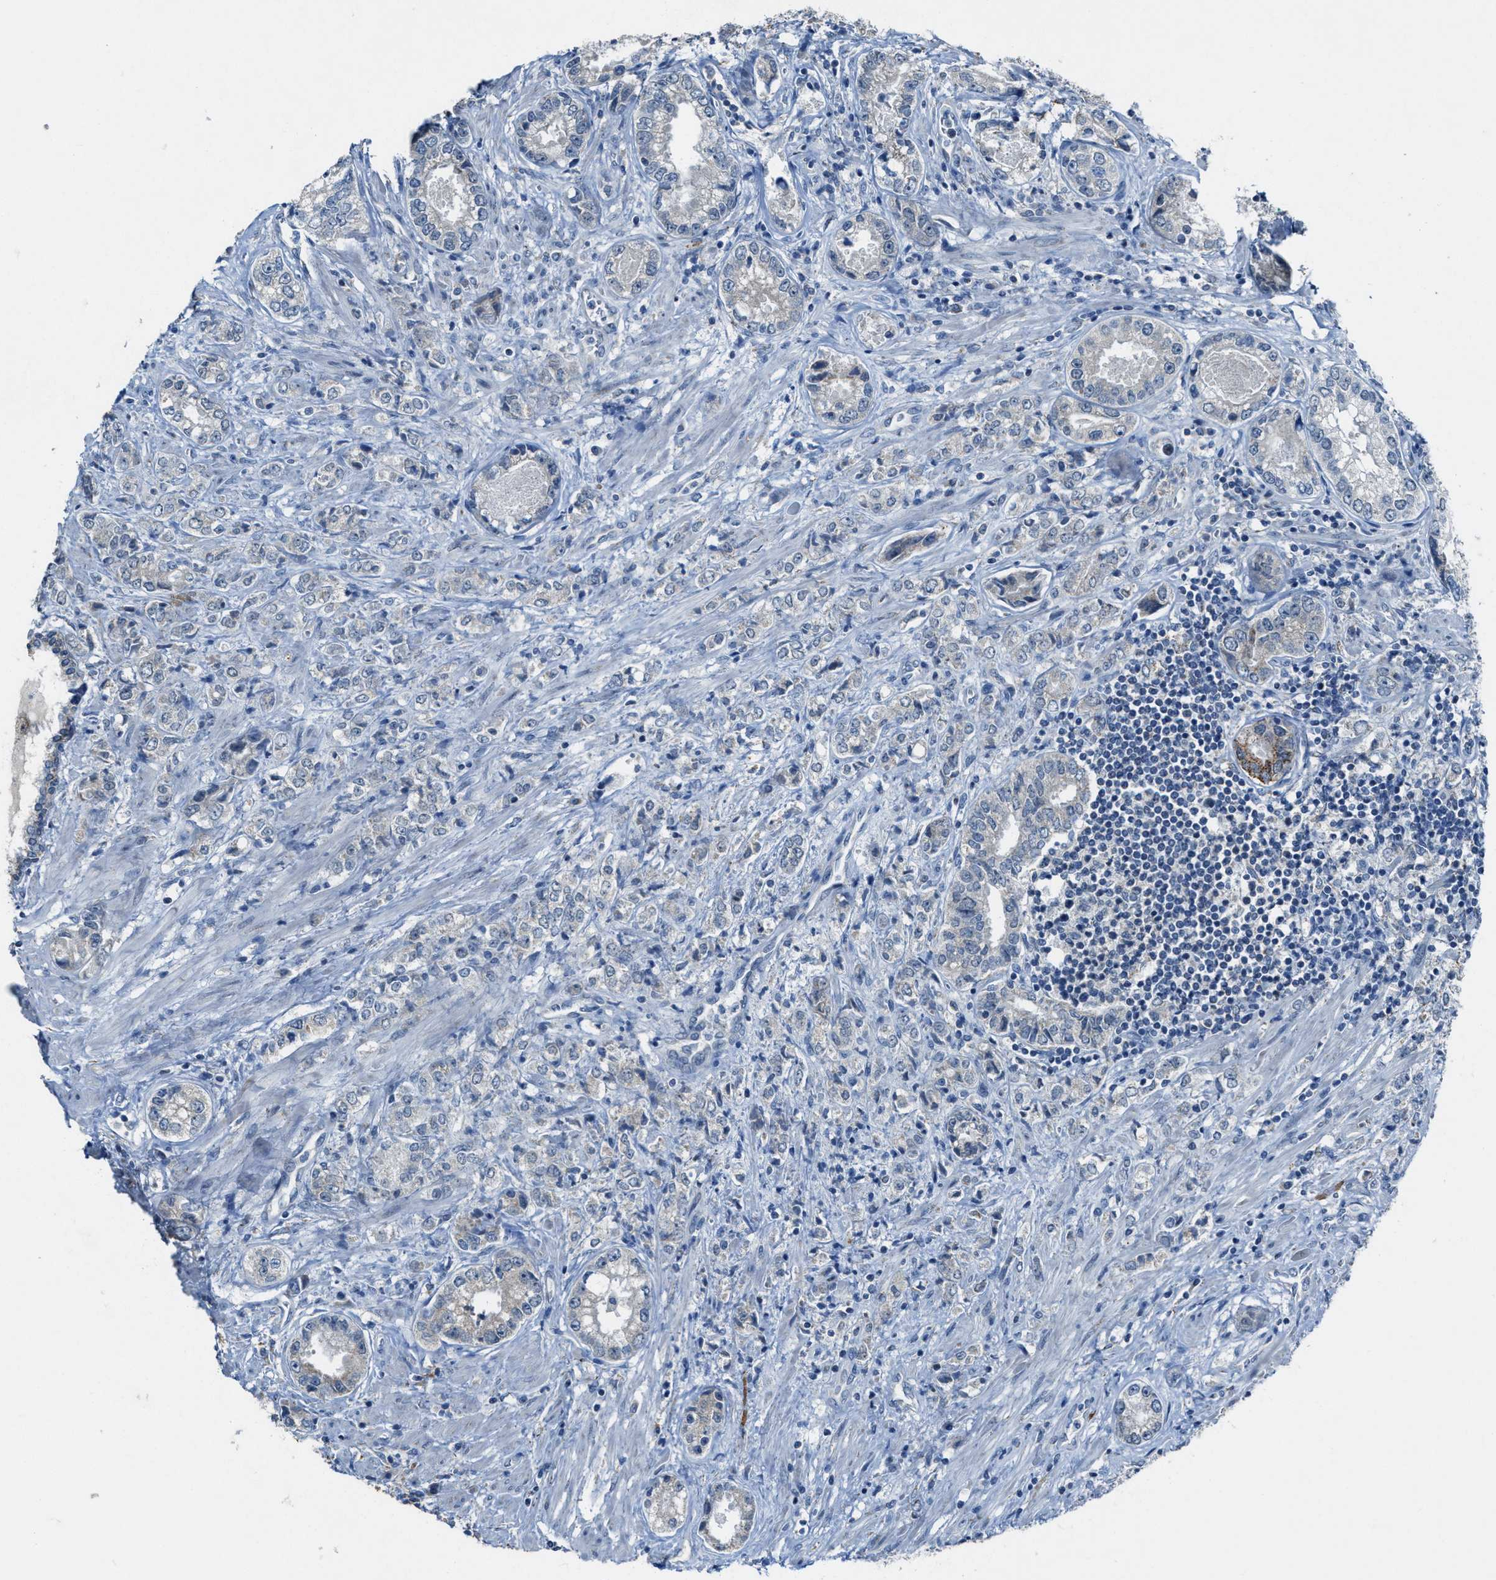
{"staining": {"intensity": "negative", "quantity": "none", "location": "none"}, "tissue": "prostate cancer", "cell_type": "Tumor cells", "image_type": "cancer", "snomed": [{"axis": "morphology", "description": "Adenocarcinoma, High grade"}, {"axis": "topography", "description": "Prostate"}], "caption": "Immunohistochemical staining of prostate adenocarcinoma (high-grade) reveals no significant positivity in tumor cells.", "gene": "CDON", "patient": {"sex": "male", "age": 61}}